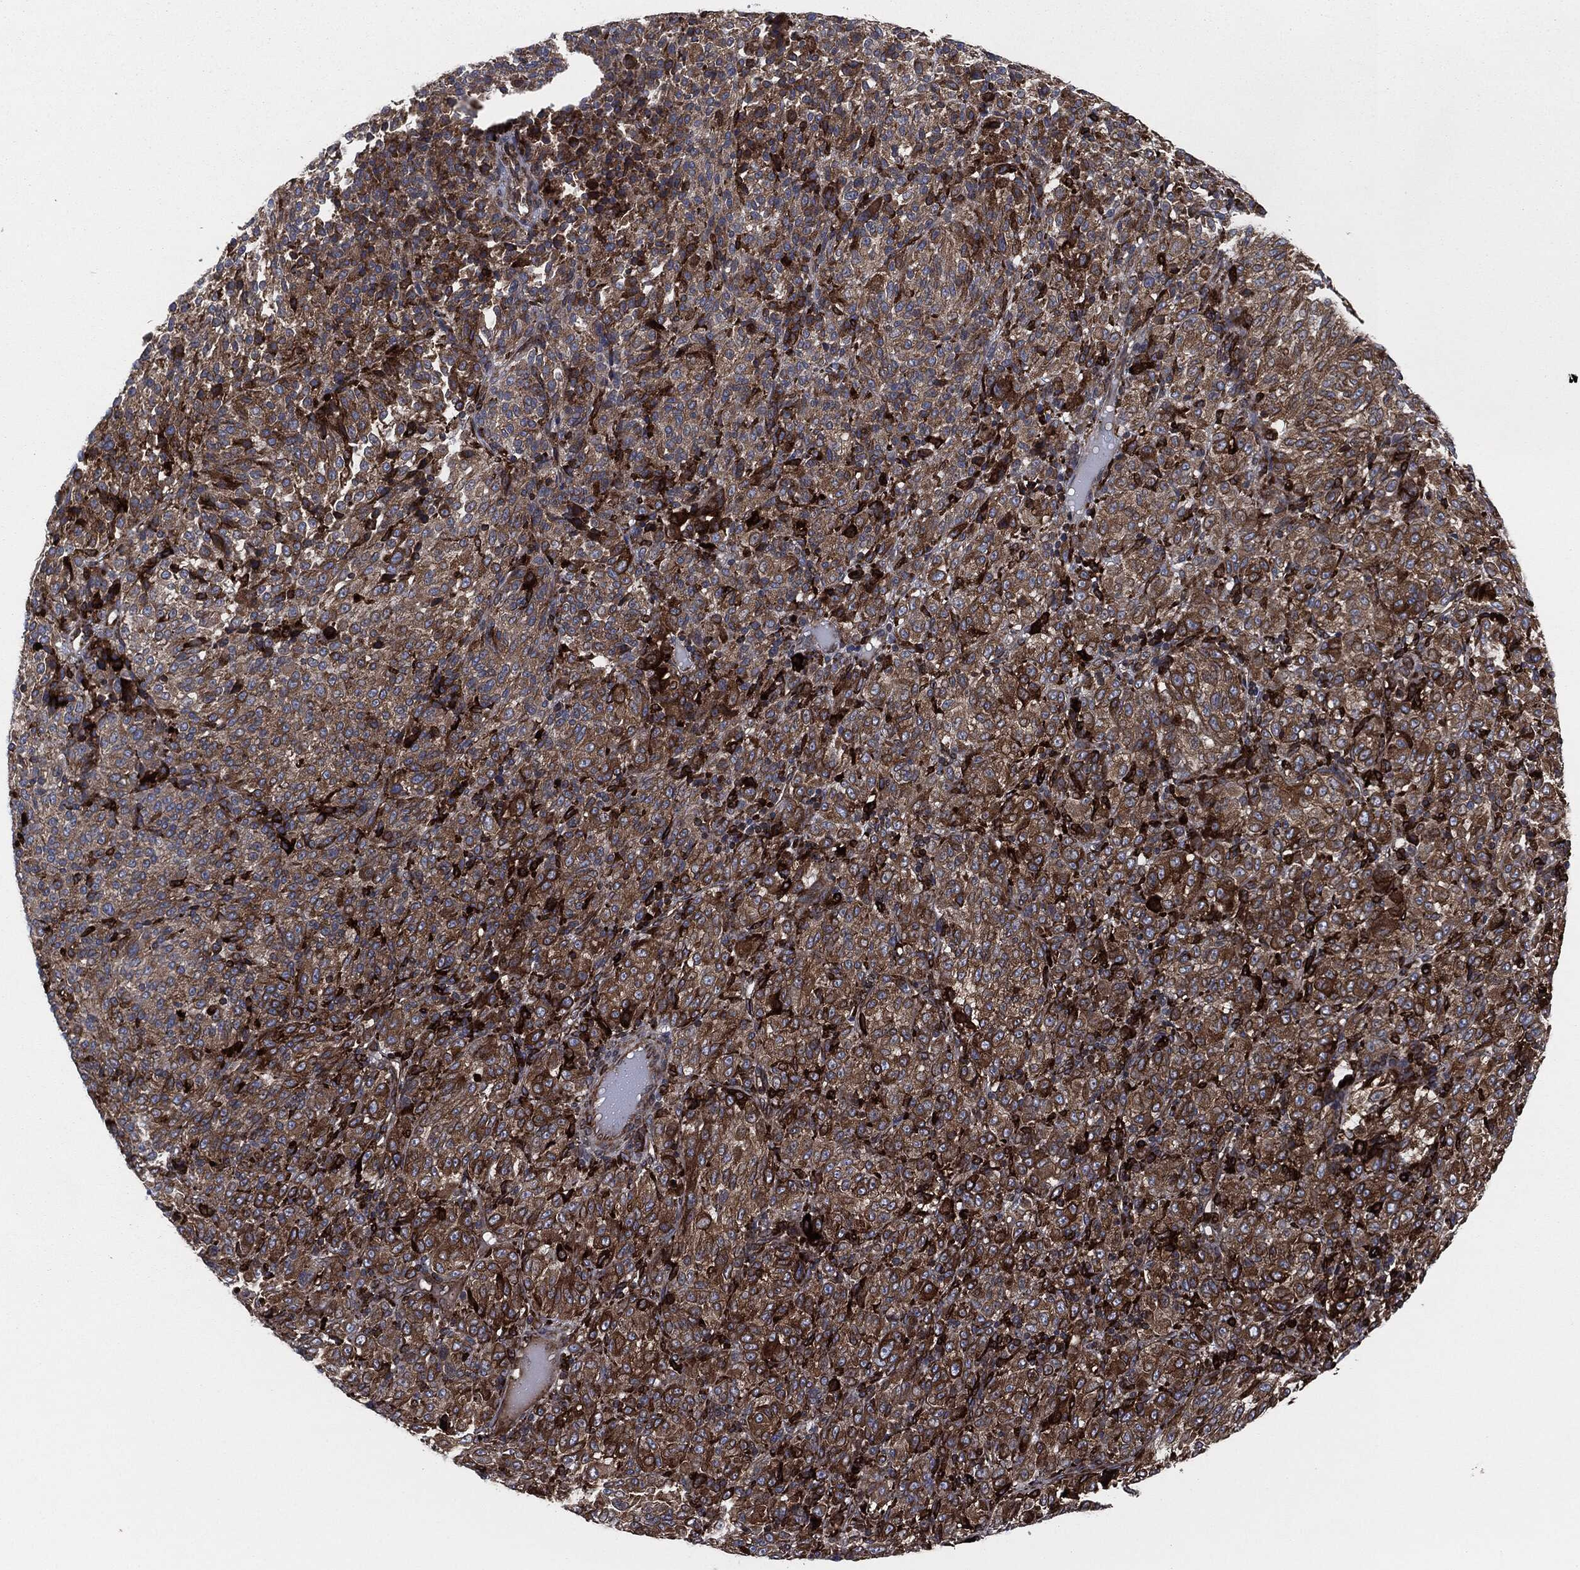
{"staining": {"intensity": "strong", "quantity": ">75%", "location": "cytoplasmic/membranous"}, "tissue": "melanoma", "cell_type": "Tumor cells", "image_type": "cancer", "snomed": [{"axis": "morphology", "description": "Malignant melanoma, Metastatic site"}, {"axis": "topography", "description": "Brain"}], "caption": "An IHC histopathology image of tumor tissue is shown. Protein staining in brown shows strong cytoplasmic/membranous positivity in malignant melanoma (metastatic site) within tumor cells.", "gene": "CALR", "patient": {"sex": "female", "age": 56}}